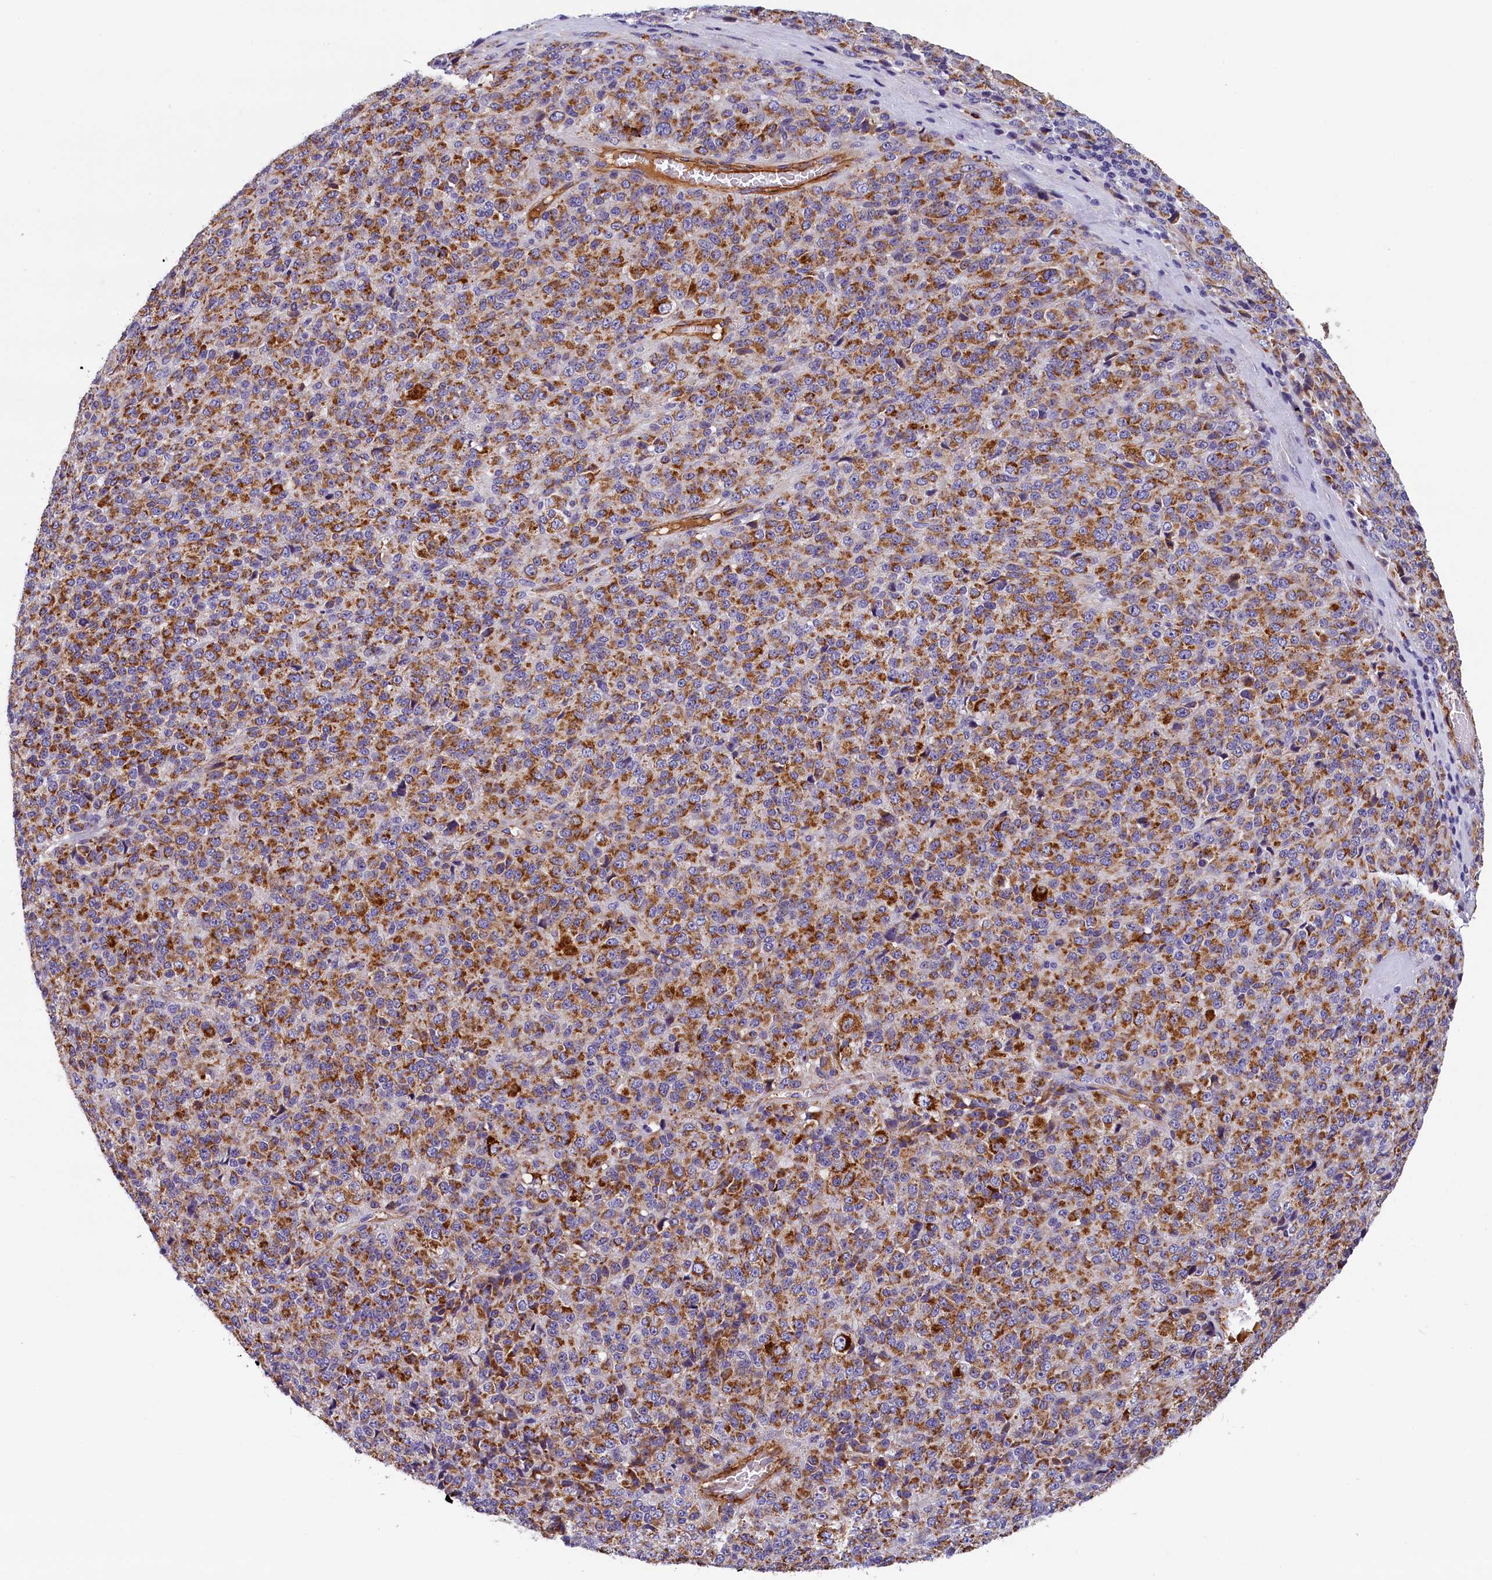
{"staining": {"intensity": "moderate", "quantity": ">75%", "location": "cytoplasmic/membranous"}, "tissue": "melanoma", "cell_type": "Tumor cells", "image_type": "cancer", "snomed": [{"axis": "morphology", "description": "Malignant melanoma, Metastatic site"}, {"axis": "topography", "description": "Brain"}], "caption": "High-power microscopy captured an immunohistochemistry image of melanoma, revealing moderate cytoplasmic/membranous staining in approximately >75% of tumor cells.", "gene": "BCL2L13", "patient": {"sex": "female", "age": 56}}